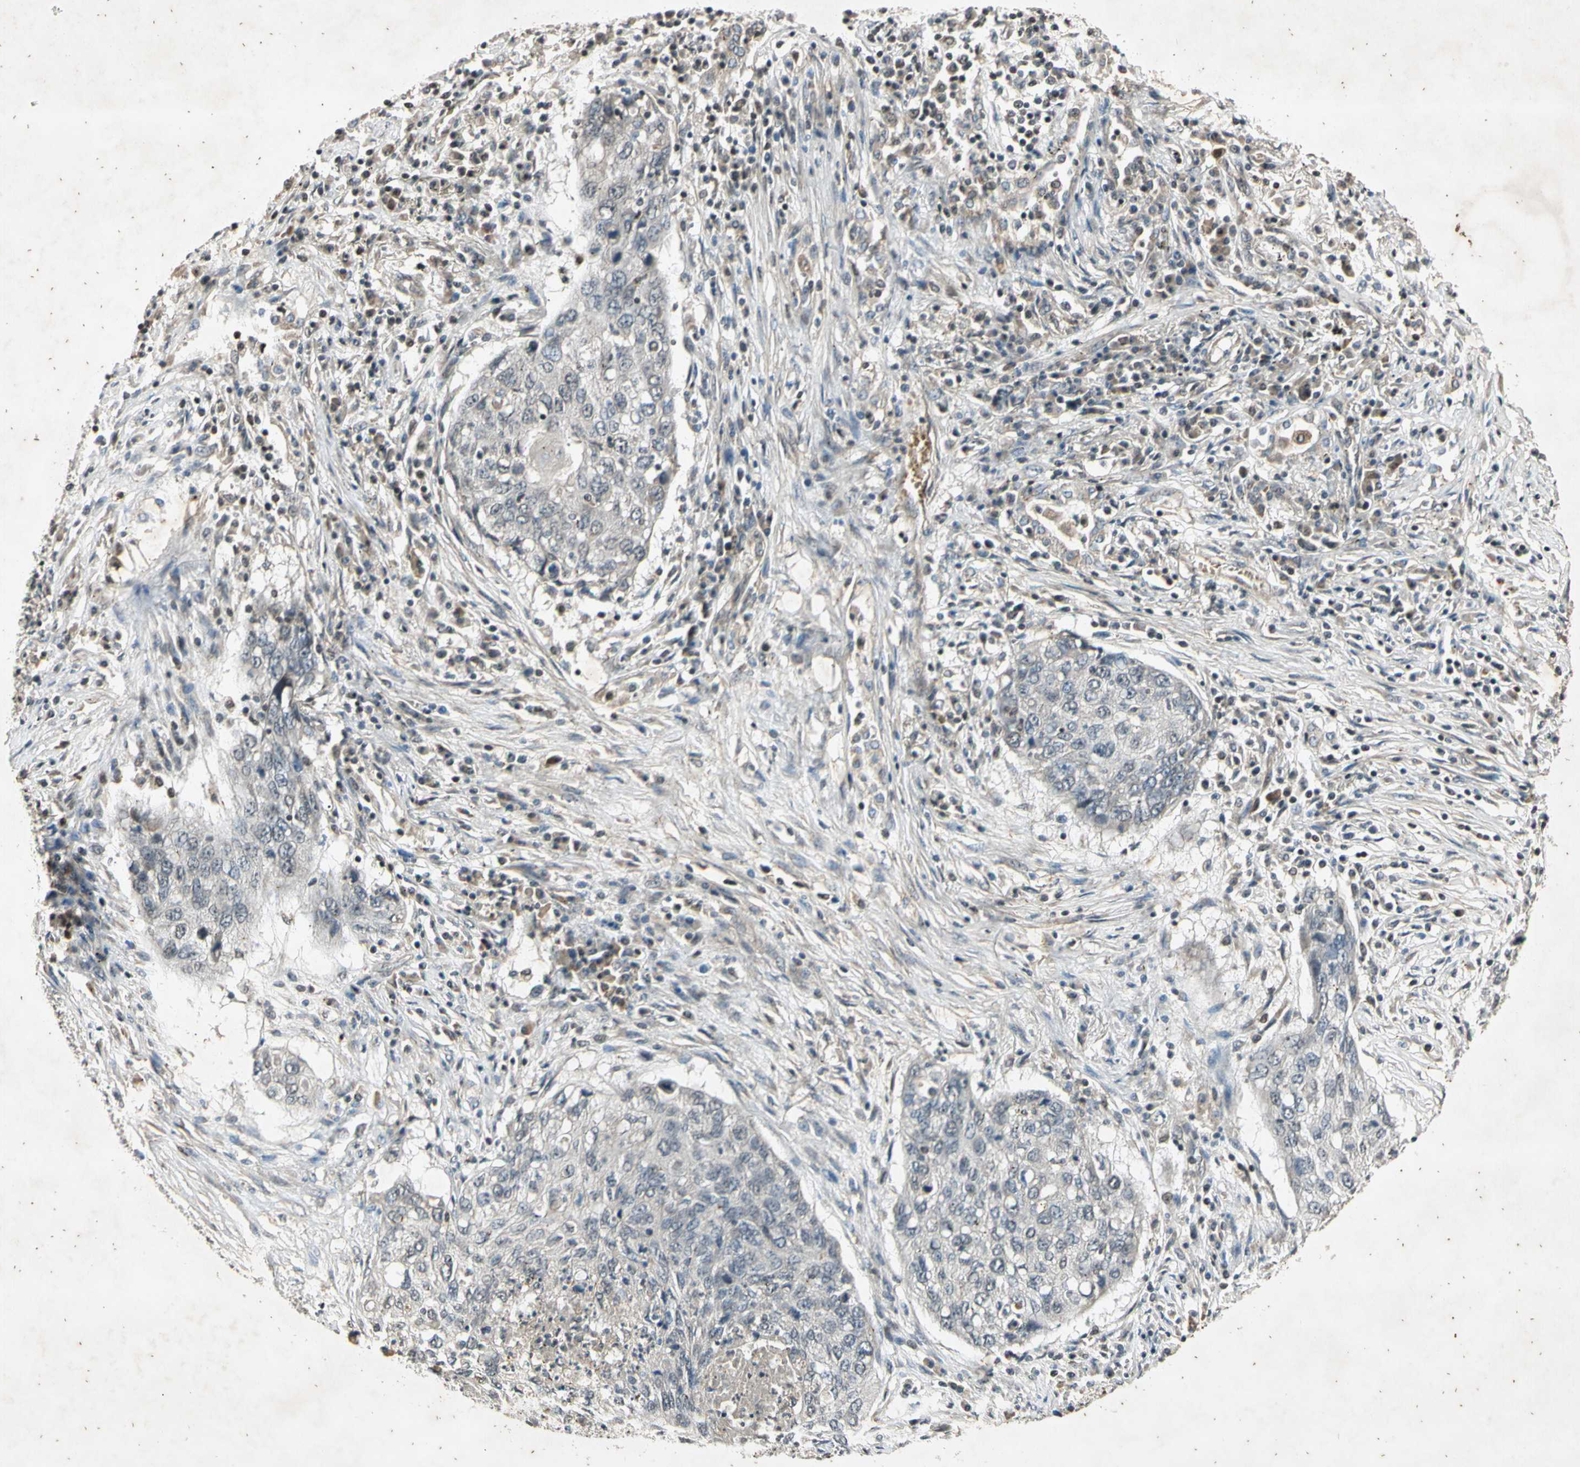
{"staining": {"intensity": "negative", "quantity": "none", "location": "none"}, "tissue": "lung cancer", "cell_type": "Tumor cells", "image_type": "cancer", "snomed": [{"axis": "morphology", "description": "Squamous cell carcinoma, NOS"}, {"axis": "topography", "description": "Lung"}], "caption": "Lung cancer (squamous cell carcinoma) was stained to show a protein in brown. There is no significant expression in tumor cells.", "gene": "EFNB2", "patient": {"sex": "female", "age": 63}}